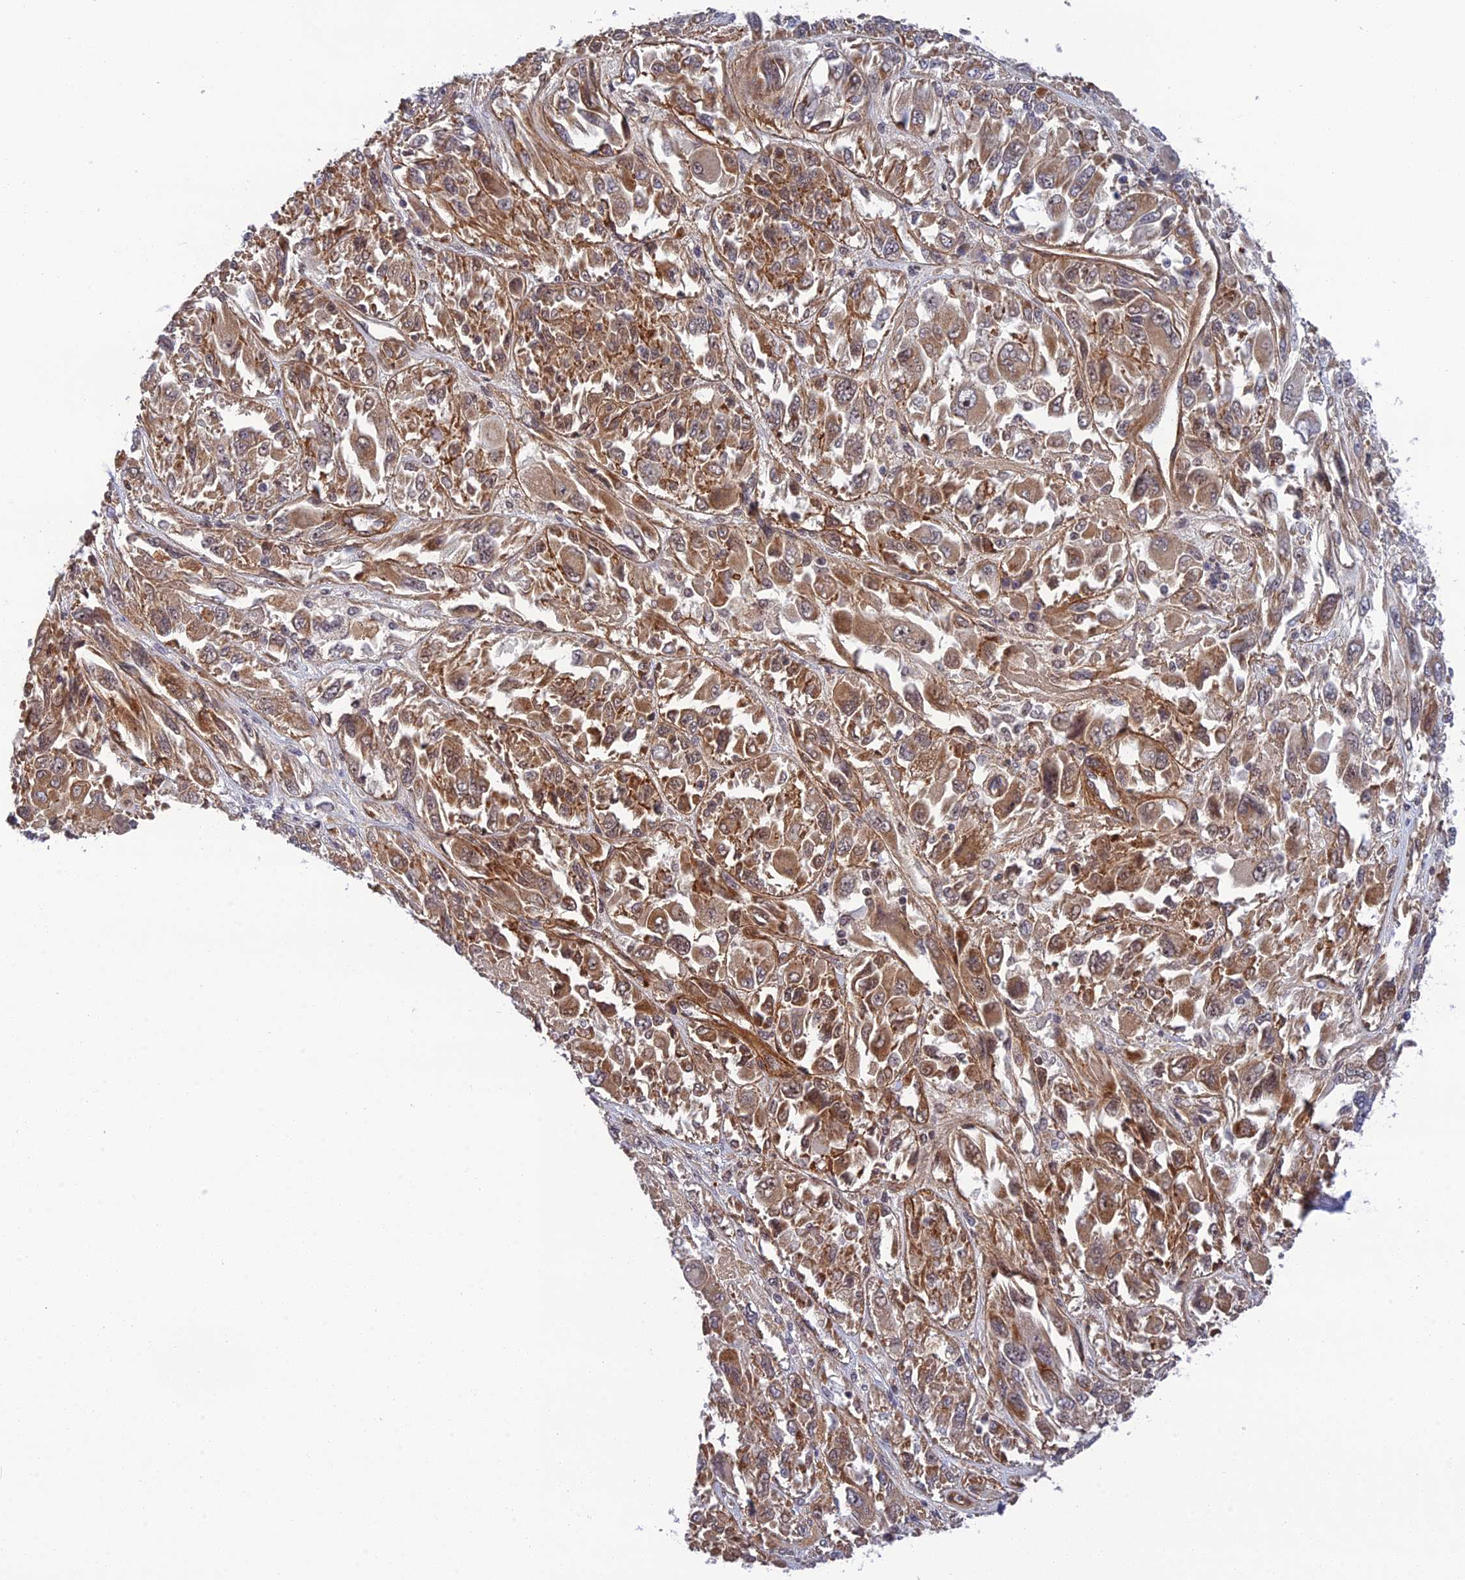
{"staining": {"intensity": "moderate", "quantity": ">75%", "location": "cytoplasmic/membranous"}, "tissue": "melanoma", "cell_type": "Tumor cells", "image_type": "cancer", "snomed": [{"axis": "morphology", "description": "Malignant melanoma, NOS"}, {"axis": "topography", "description": "Skin"}], "caption": "The micrograph reveals immunohistochemical staining of malignant melanoma. There is moderate cytoplasmic/membranous staining is seen in approximately >75% of tumor cells.", "gene": "REXO1", "patient": {"sex": "female", "age": 91}}